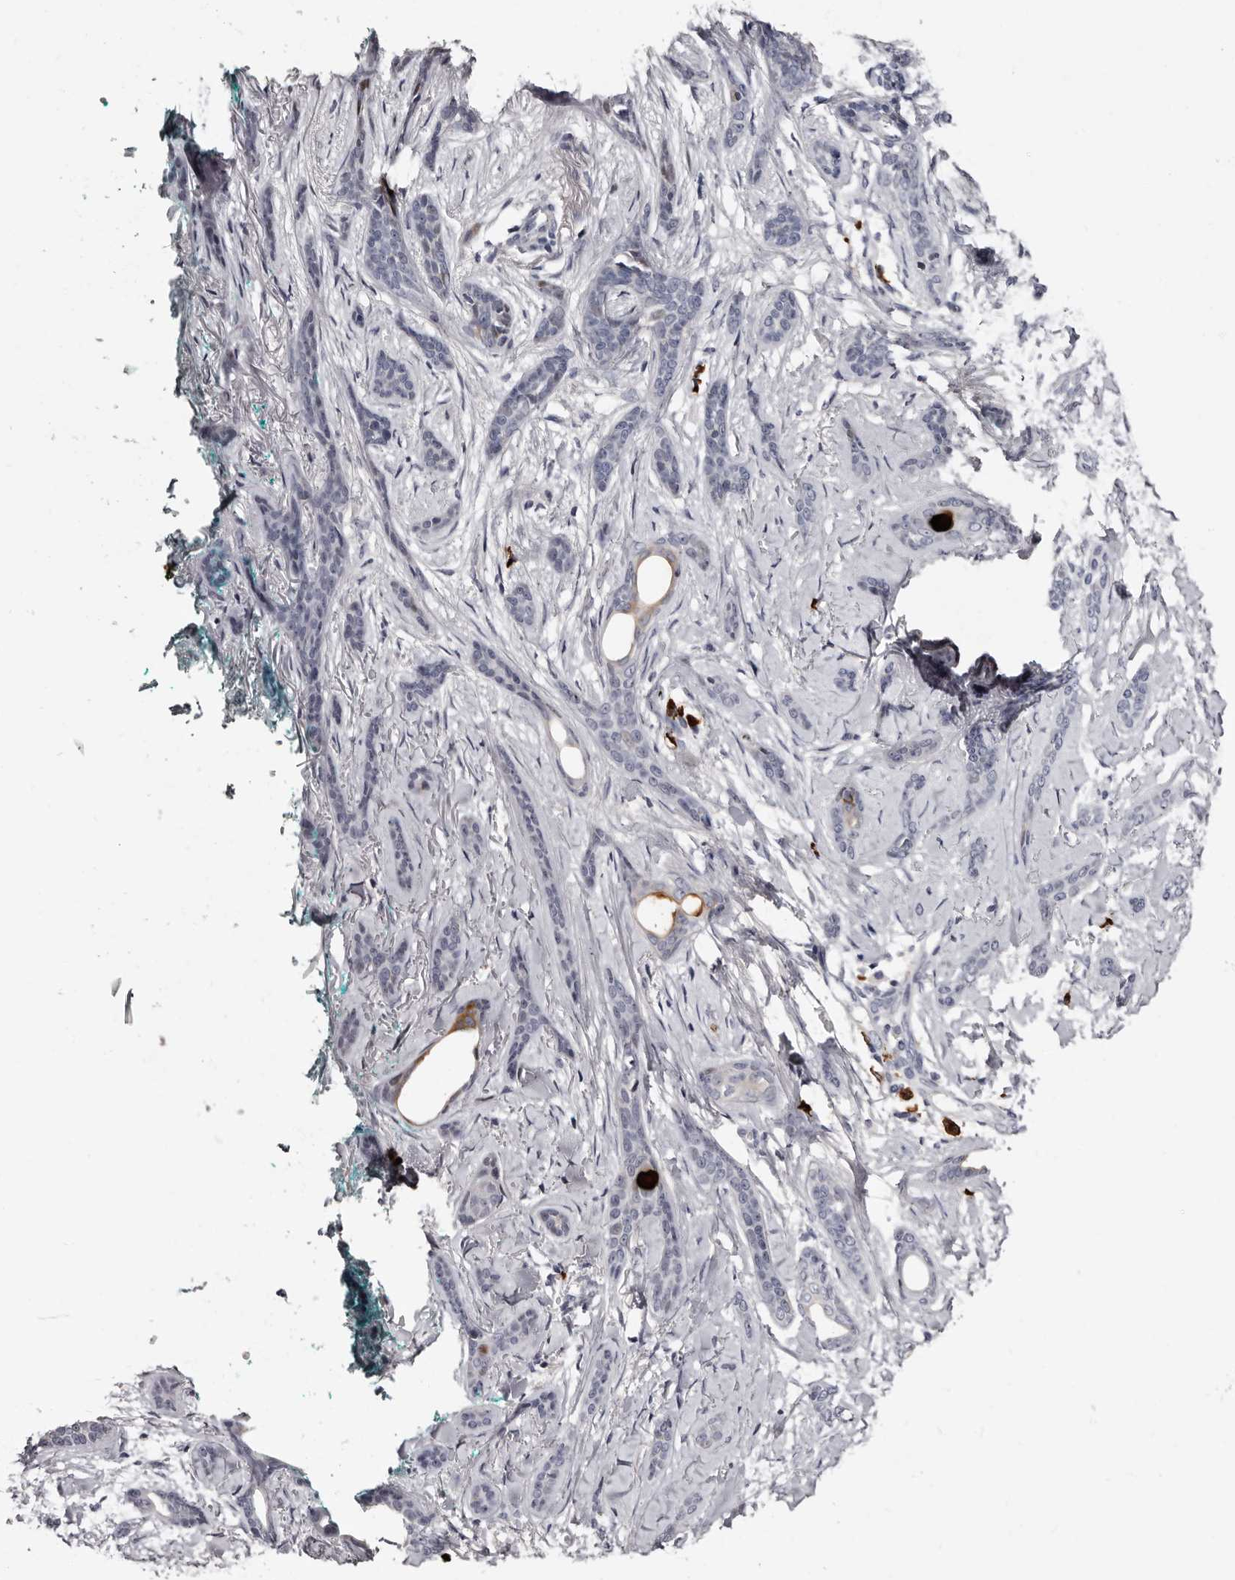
{"staining": {"intensity": "negative", "quantity": "none", "location": "none"}, "tissue": "skin cancer", "cell_type": "Tumor cells", "image_type": "cancer", "snomed": [{"axis": "morphology", "description": "Basal cell carcinoma"}, {"axis": "morphology", "description": "Adnexal tumor, benign"}, {"axis": "topography", "description": "Skin"}], "caption": "A high-resolution photomicrograph shows immunohistochemistry staining of skin cancer, which displays no significant expression in tumor cells.", "gene": "TBC1D22B", "patient": {"sex": "female", "age": 42}}